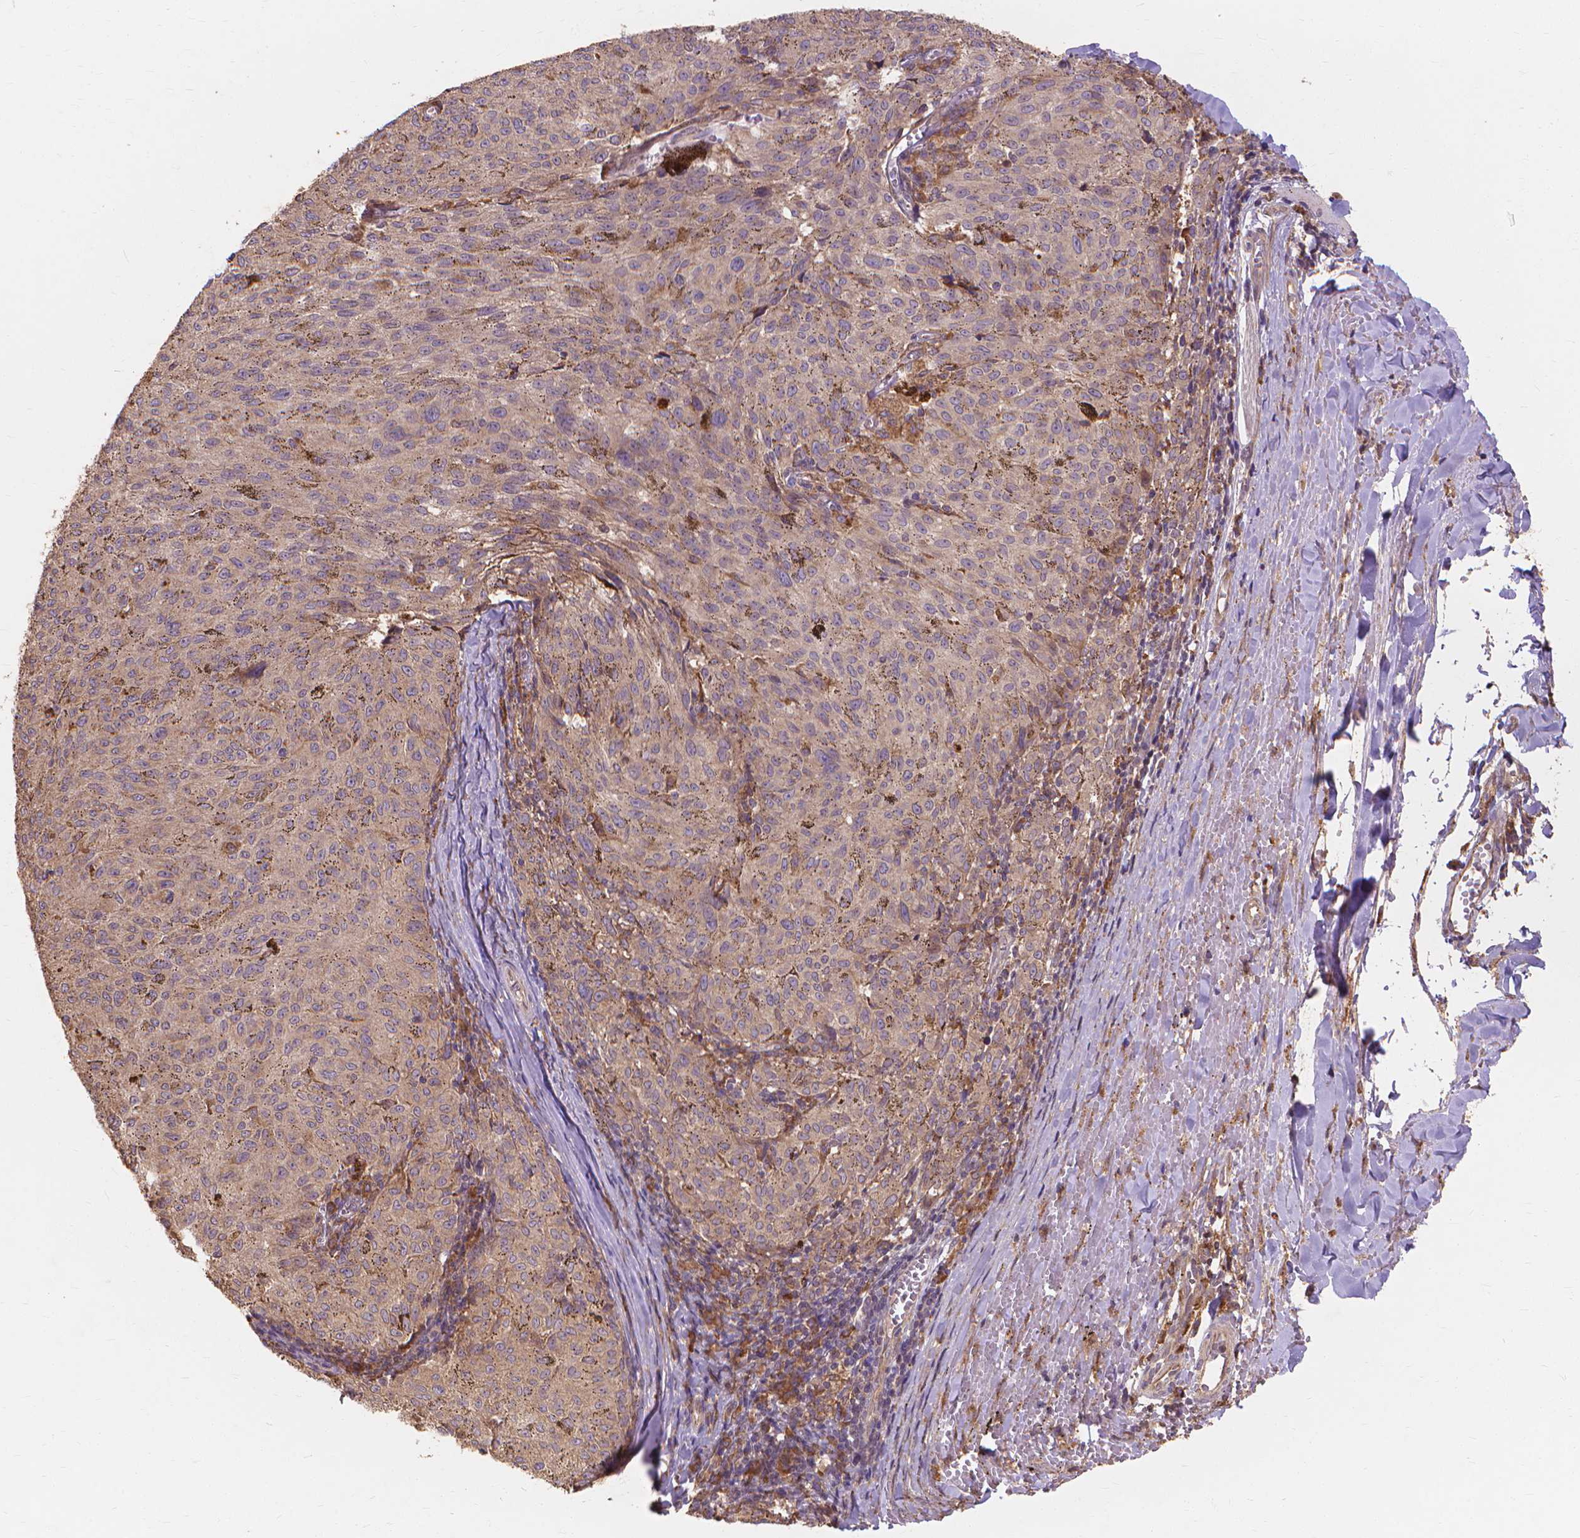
{"staining": {"intensity": "weak", "quantity": ">75%", "location": "cytoplasmic/membranous"}, "tissue": "melanoma", "cell_type": "Tumor cells", "image_type": "cancer", "snomed": [{"axis": "morphology", "description": "Malignant melanoma, NOS"}, {"axis": "topography", "description": "Skin"}], "caption": "Human melanoma stained with a brown dye reveals weak cytoplasmic/membranous positive expression in about >75% of tumor cells.", "gene": "TAB2", "patient": {"sex": "female", "age": 72}}